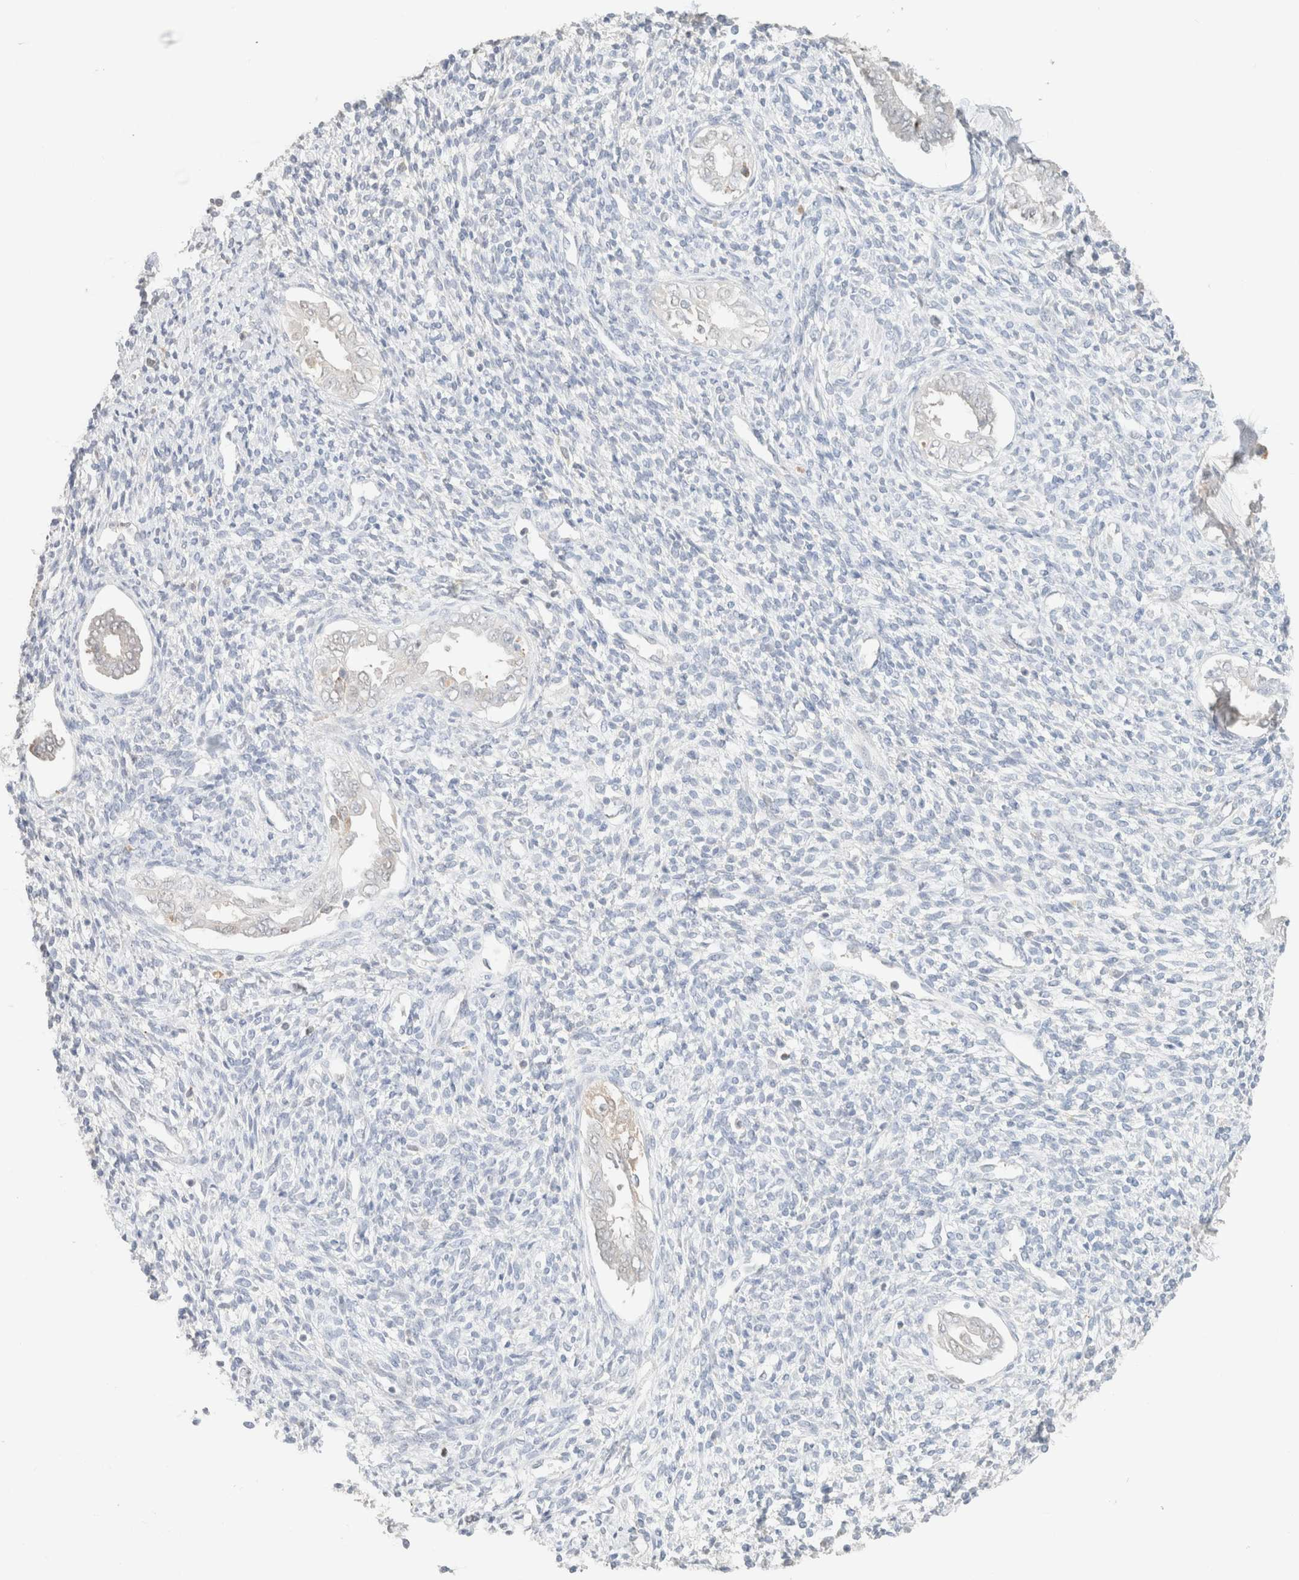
{"staining": {"intensity": "negative", "quantity": "none", "location": "none"}, "tissue": "endometrium", "cell_type": "Cells in endometrial stroma", "image_type": "normal", "snomed": [{"axis": "morphology", "description": "Normal tissue, NOS"}, {"axis": "topography", "description": "Endometrium"}], "caption": "Endometrium stained for a protein using immunohistochemistry (IHC) reveals no positivity cells in endometrial stroma.", "gene": "CPA1", "patient": {"sex": "female", "age": 66}}